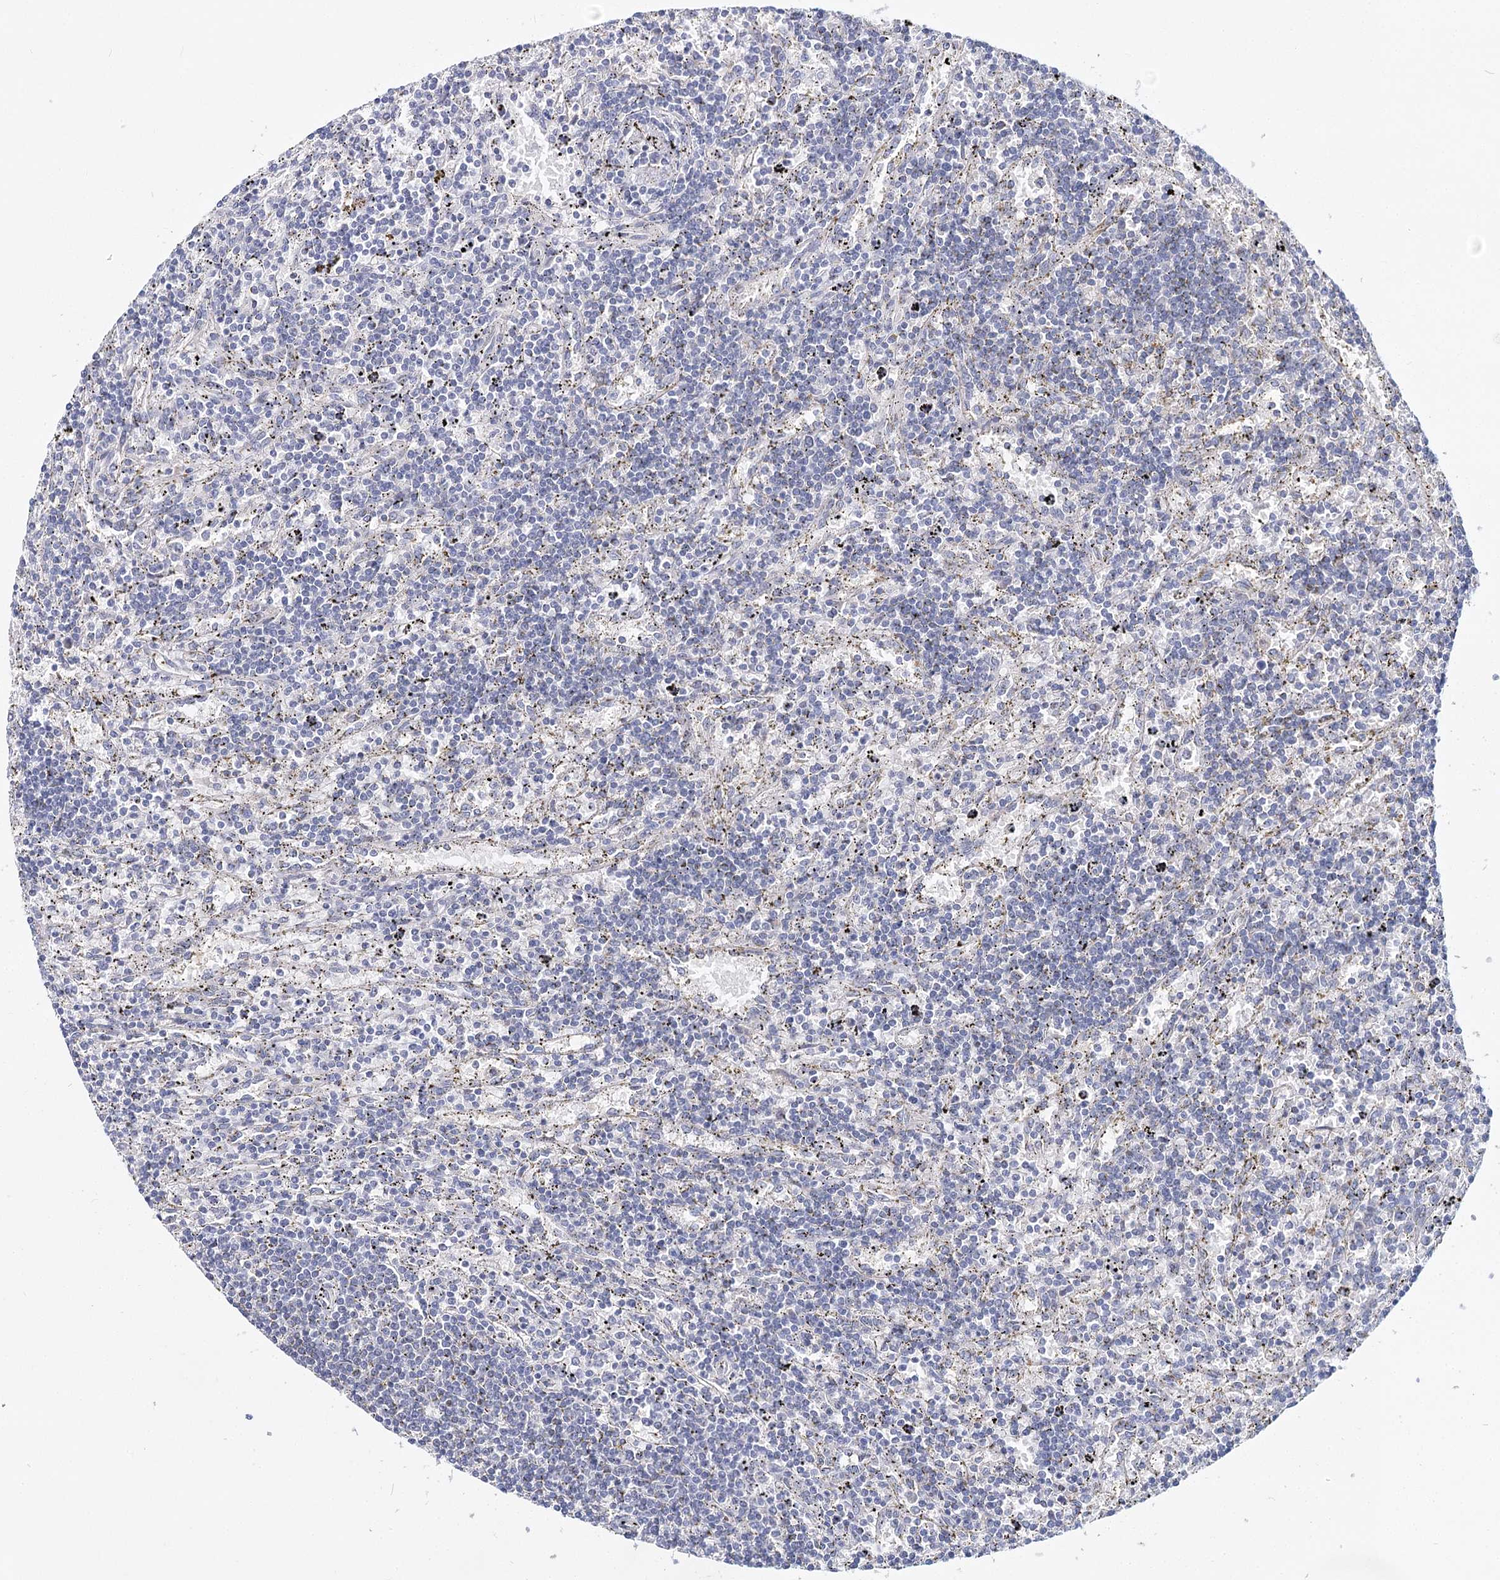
{"staining": {"intensity": "negative", "quantity": "none", "location": "none"}, "tissue": "lymphoma", "cell_type": "Tumor cells", "image_type": "cancer", "snomed": [{"axis": "morphology", "description": "Malignant lymphoma, non-Hodgkin's type, Low grade"}, {"axis": "topography", "description": "Spleen"}], "caption": "IHC photomicrograph of human malignant lymphoma, non-Hodgkin's type (low-grade) stained for a protein (brown), which shows no positivity in tumor cells. (DAB immunohistochemistry (IHC), high magnification).", "gene": "TEX12", "patient": {"sex": "male", "age": 76}}